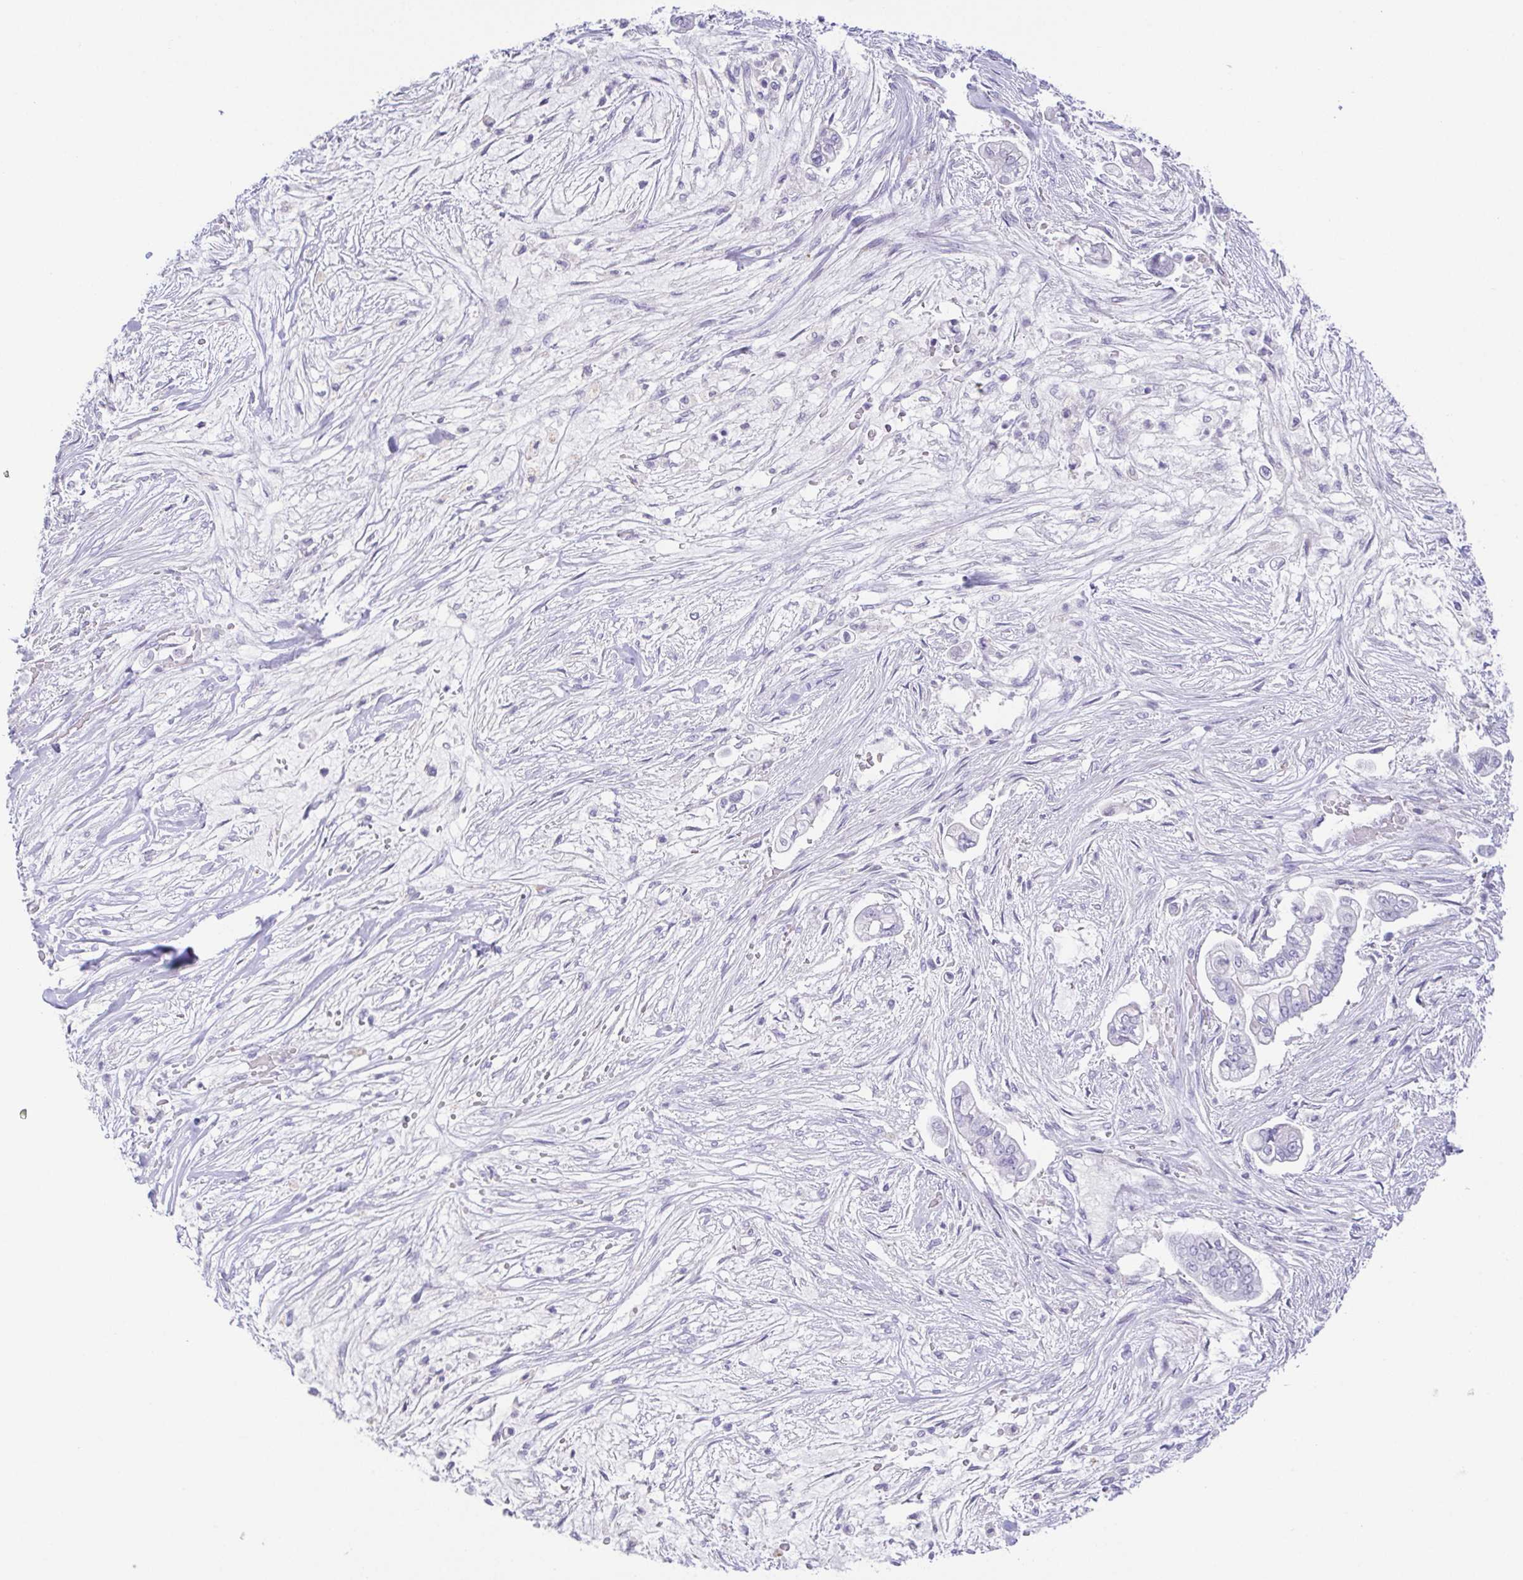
{"staining": {"intensity": "negative", "quantity": "none", "location": "none"}, "tissue": "pancreatic cancer", "cell_type": "Tumor cells", "image_type": "cancer", "snomed": [{"axis": "morphology", "description": "Adenocarcinoma, NOS"}, {"axis": "topography", "description": "Pancreas"}], "caption": "Immunohistochemical staining of human pancreatic cancer demonstrates no significant expression in tumor cells.", "gene": "HAPLN2", "patient": {"sex": "female", "age": 69}}